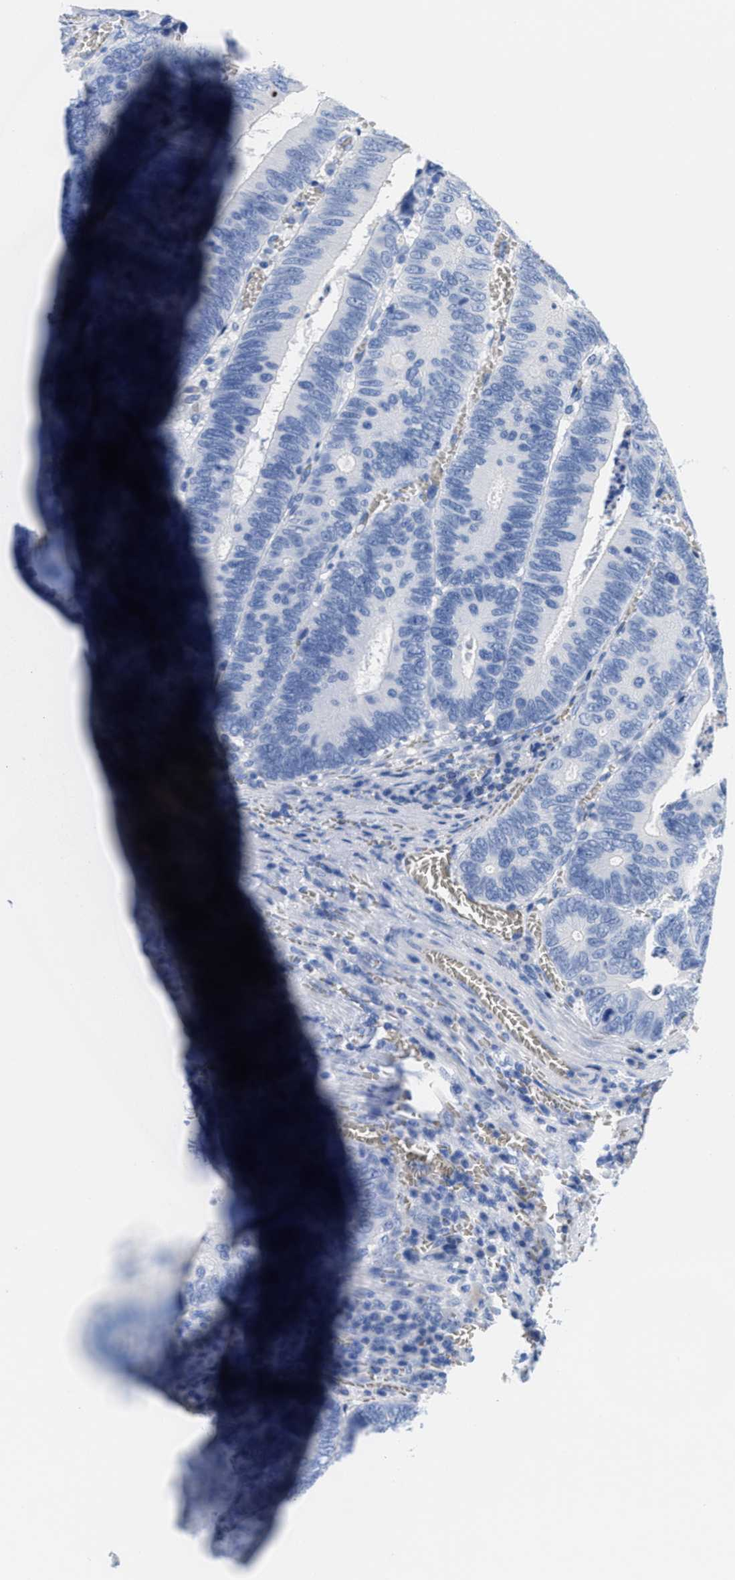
{"staining": {"intensity": "negative", "quantity": "none", "location": "none"}, "tissue": "colorectal cancer", "cell_type": "Tumor cells", "image_type": "cancer", "snomed": [{"axis": "morphology", "description": "Inflammation, NOS"}, {"axis": "morphology", "description": "Adenocarcinoma, NOS"}, {"axis": "topography", "description": "Colon"}], "caption": "Protein analysis of colorectal adenocarcinoma demonstrates no significant staining in tumor cells.", "gene": "SLFN13", "patient": {"sex": "male", "age": 72}}